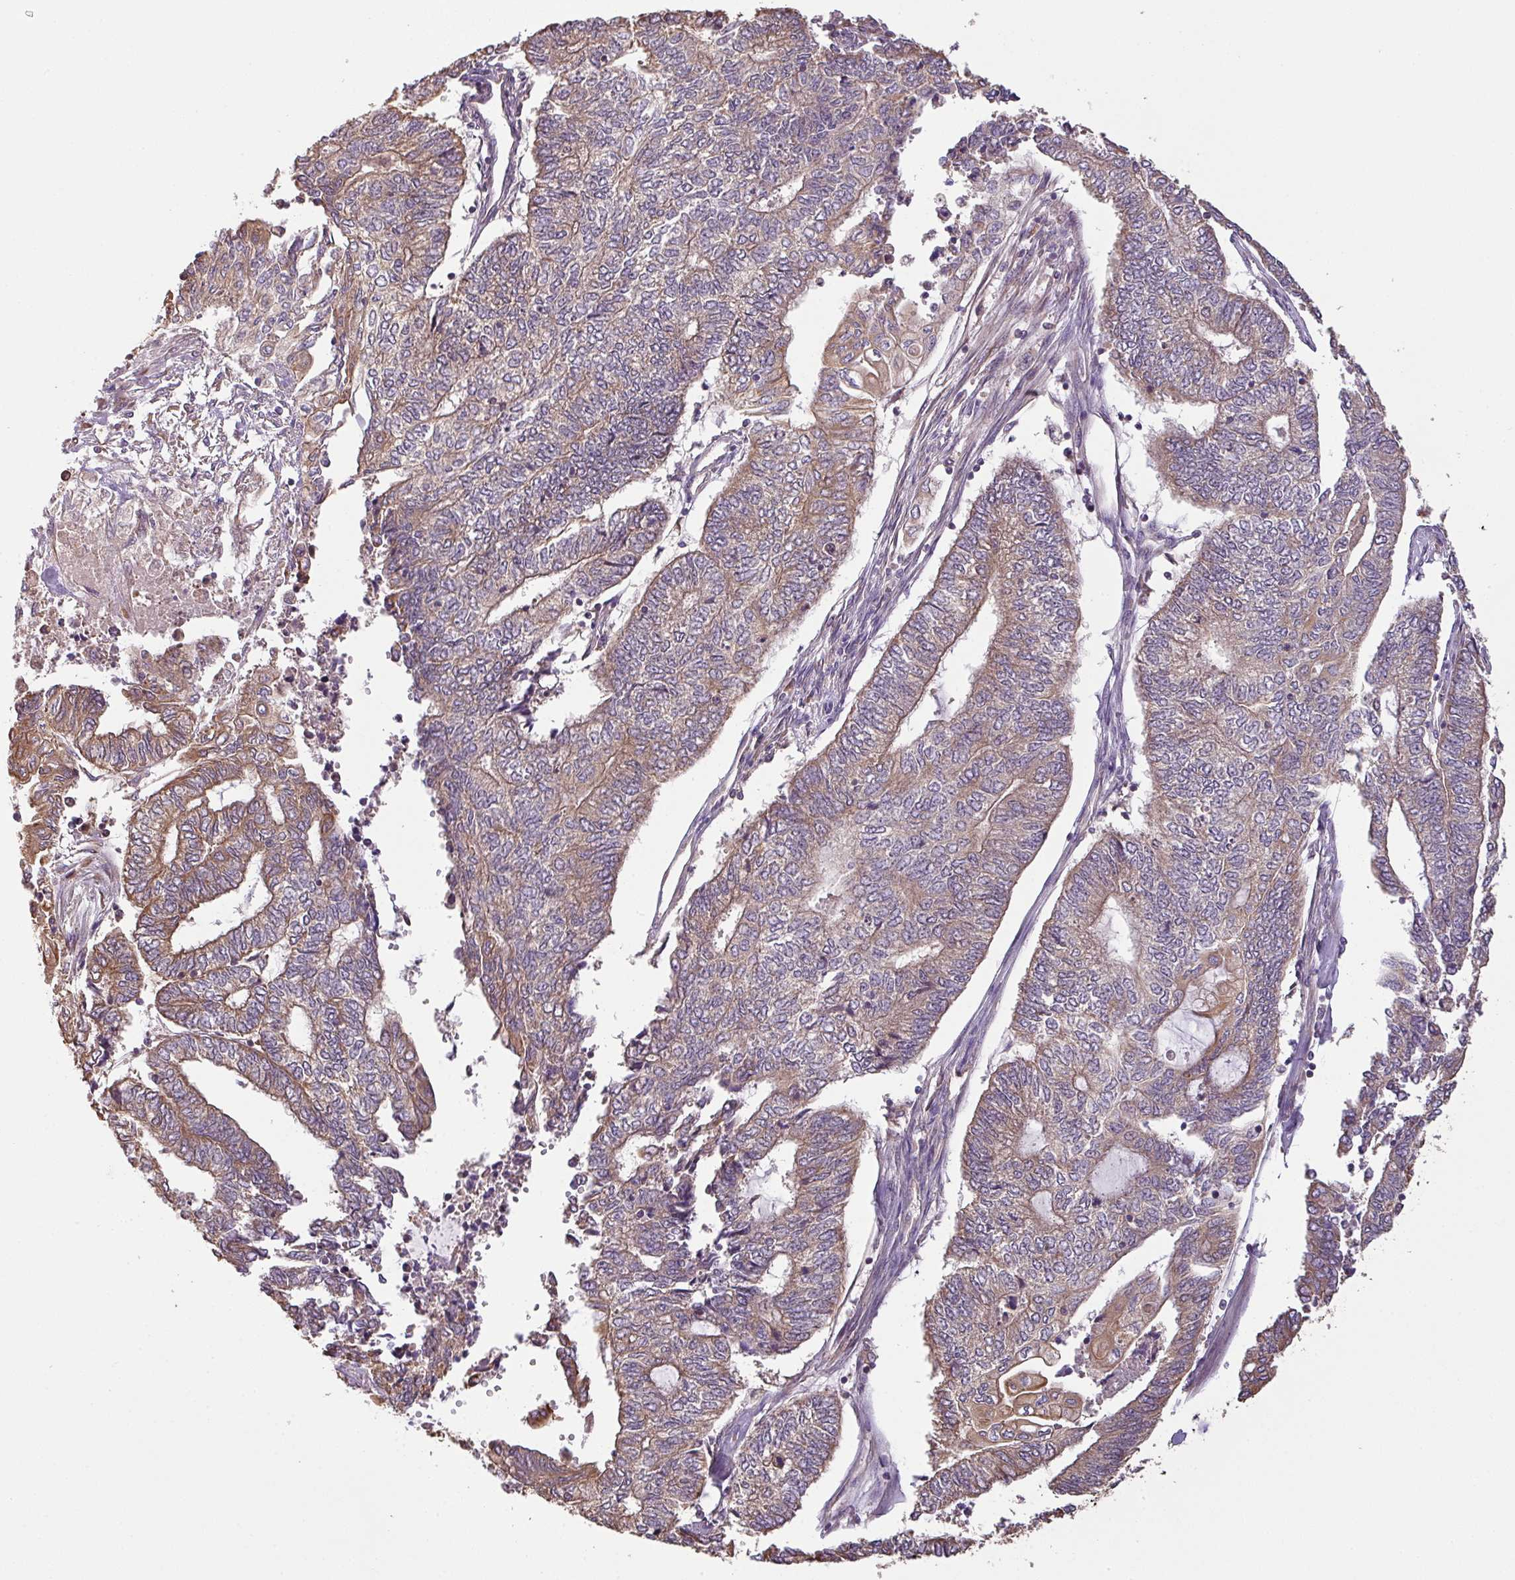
{"staining": {"intensity": "moderate", "quantity": ">75%", "location": "cytoplasmic/membranous"}, "tissue": "endometrial cancer", "cell_type": "Tumor cells", "image_type": "cancer", "snomed": [{"axis": "morphology", "description": "Adenocarcinoma, NOS"}, {"axis": "topography", "description": "Uterus"}, {"axis": "topography", "description": "Endometrium"}], "caption": "Human endometrial cancer stained for a protein (brown) exhibits moderate cytoplasmic/membranous positive expression in about >75% of tumor cells.", "gene": "VENTX", "patient": {"sex": "female", "age": 70}}